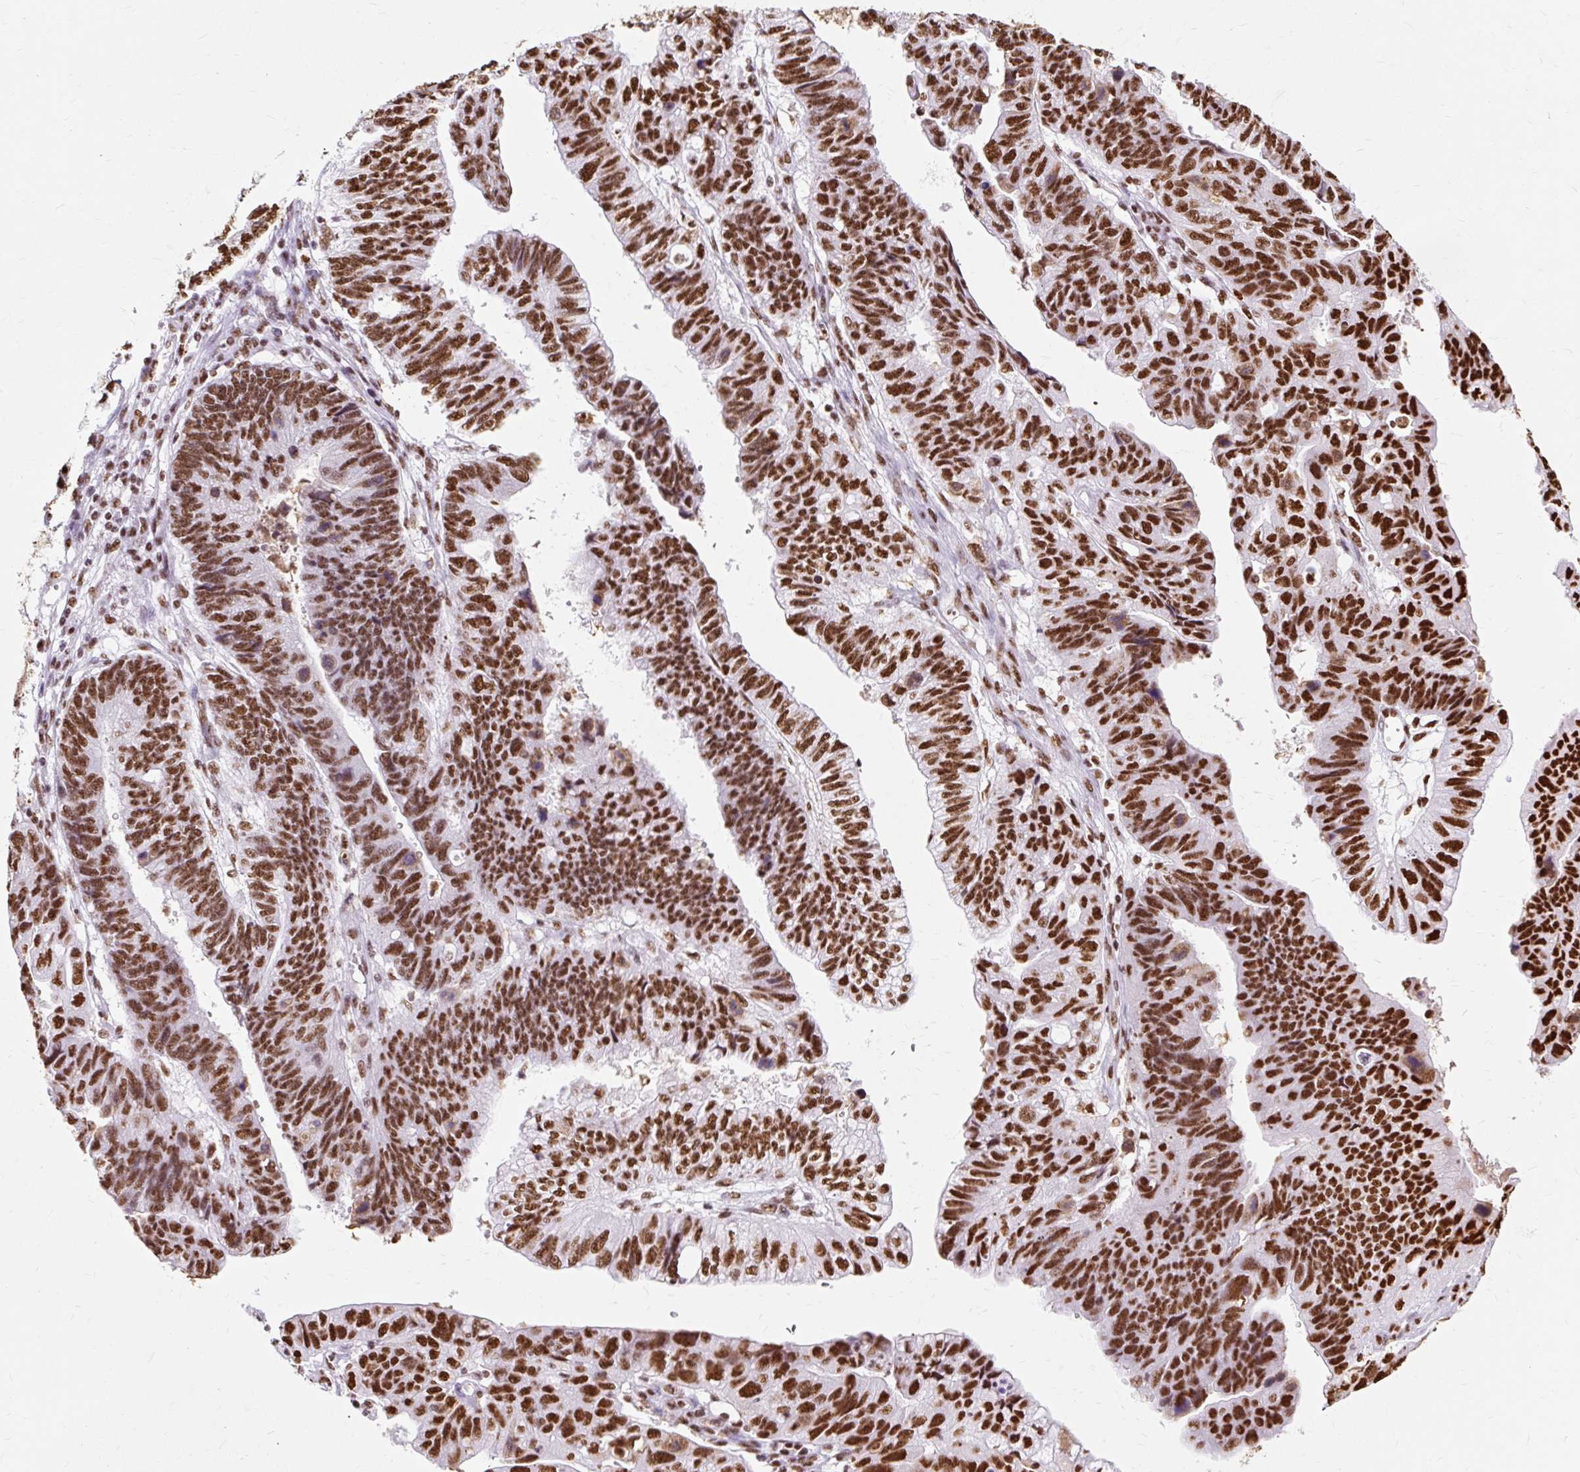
{"staining": {"intensity": "strong", "quantity": ">75%", "location": "nuclear"}, "tissue": "stomach cancer", "cell_type": "Tumor cells", "image_type": "cancer", "snomed": [{"axis": "morphology", "description": "Adenocarcinoma, NOS"}, {"axis": "topography", "description": "Stomach"}], "caption": "Protein staining displays strong nuclear expression in about >75% of tumor cells in stomach adenocarcinoma.", "gene": "XRCC6", "patient": {"sex": "male", "age": 59}}